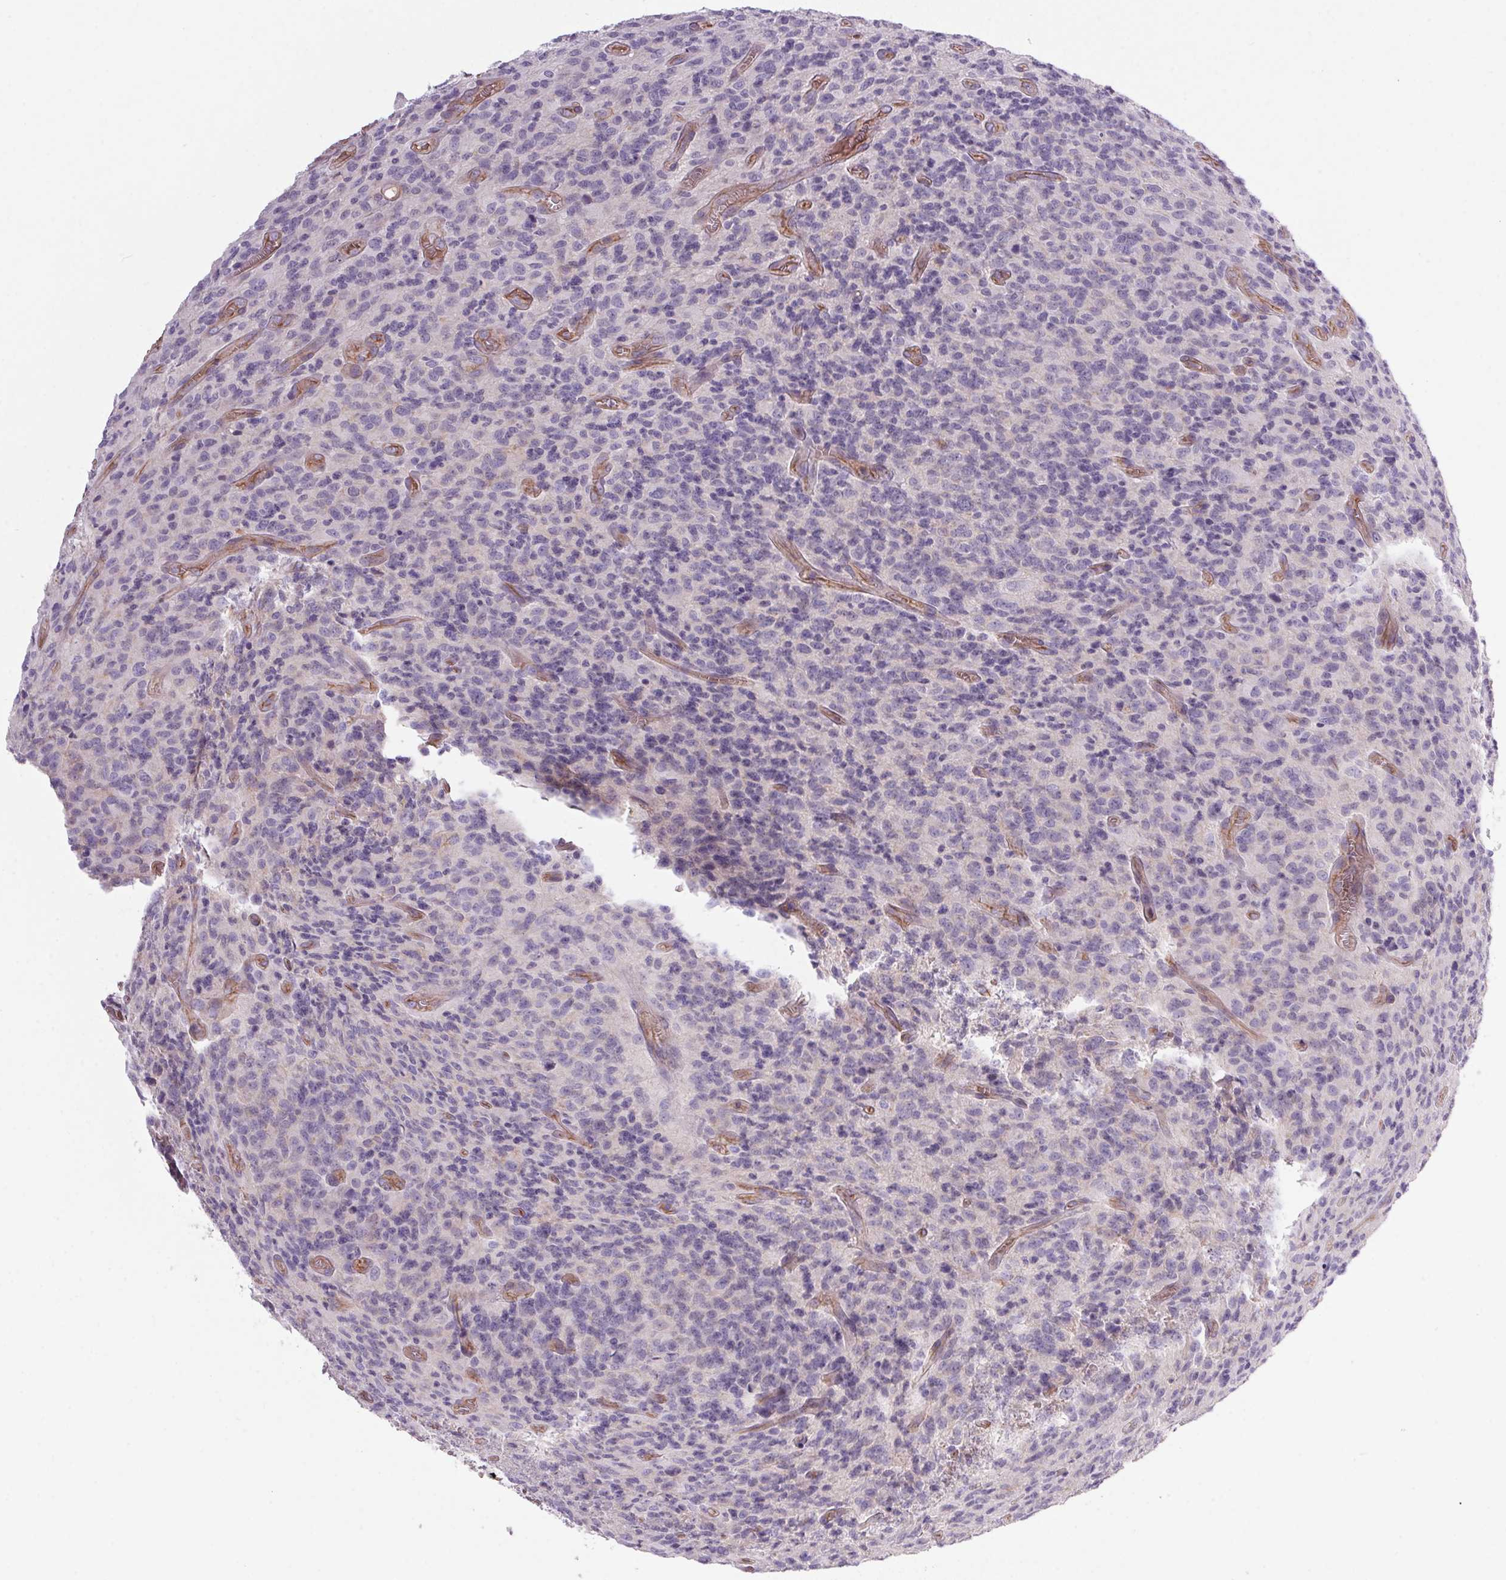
{"staining": {"intensity": "negative", "quantity": "none", "location": "none"}, "tissue": "glioma", "cell_type": "Tumor cells", "image_type": "cancer", "snomed": [{"axis": "morphology", "description": "Glioma, malignant, High grade"}, {"axis": "topography", "description": "Brain"}], "caption": "This histopathology image is of malignant high-grade glioma stained with immunohistochemistry to label a protein in brown with the nuclei are counter-stained blue. There is no staining in tumor cells.", "gene": "APOC4", "patient": {"sex": "male", "age": 76}}